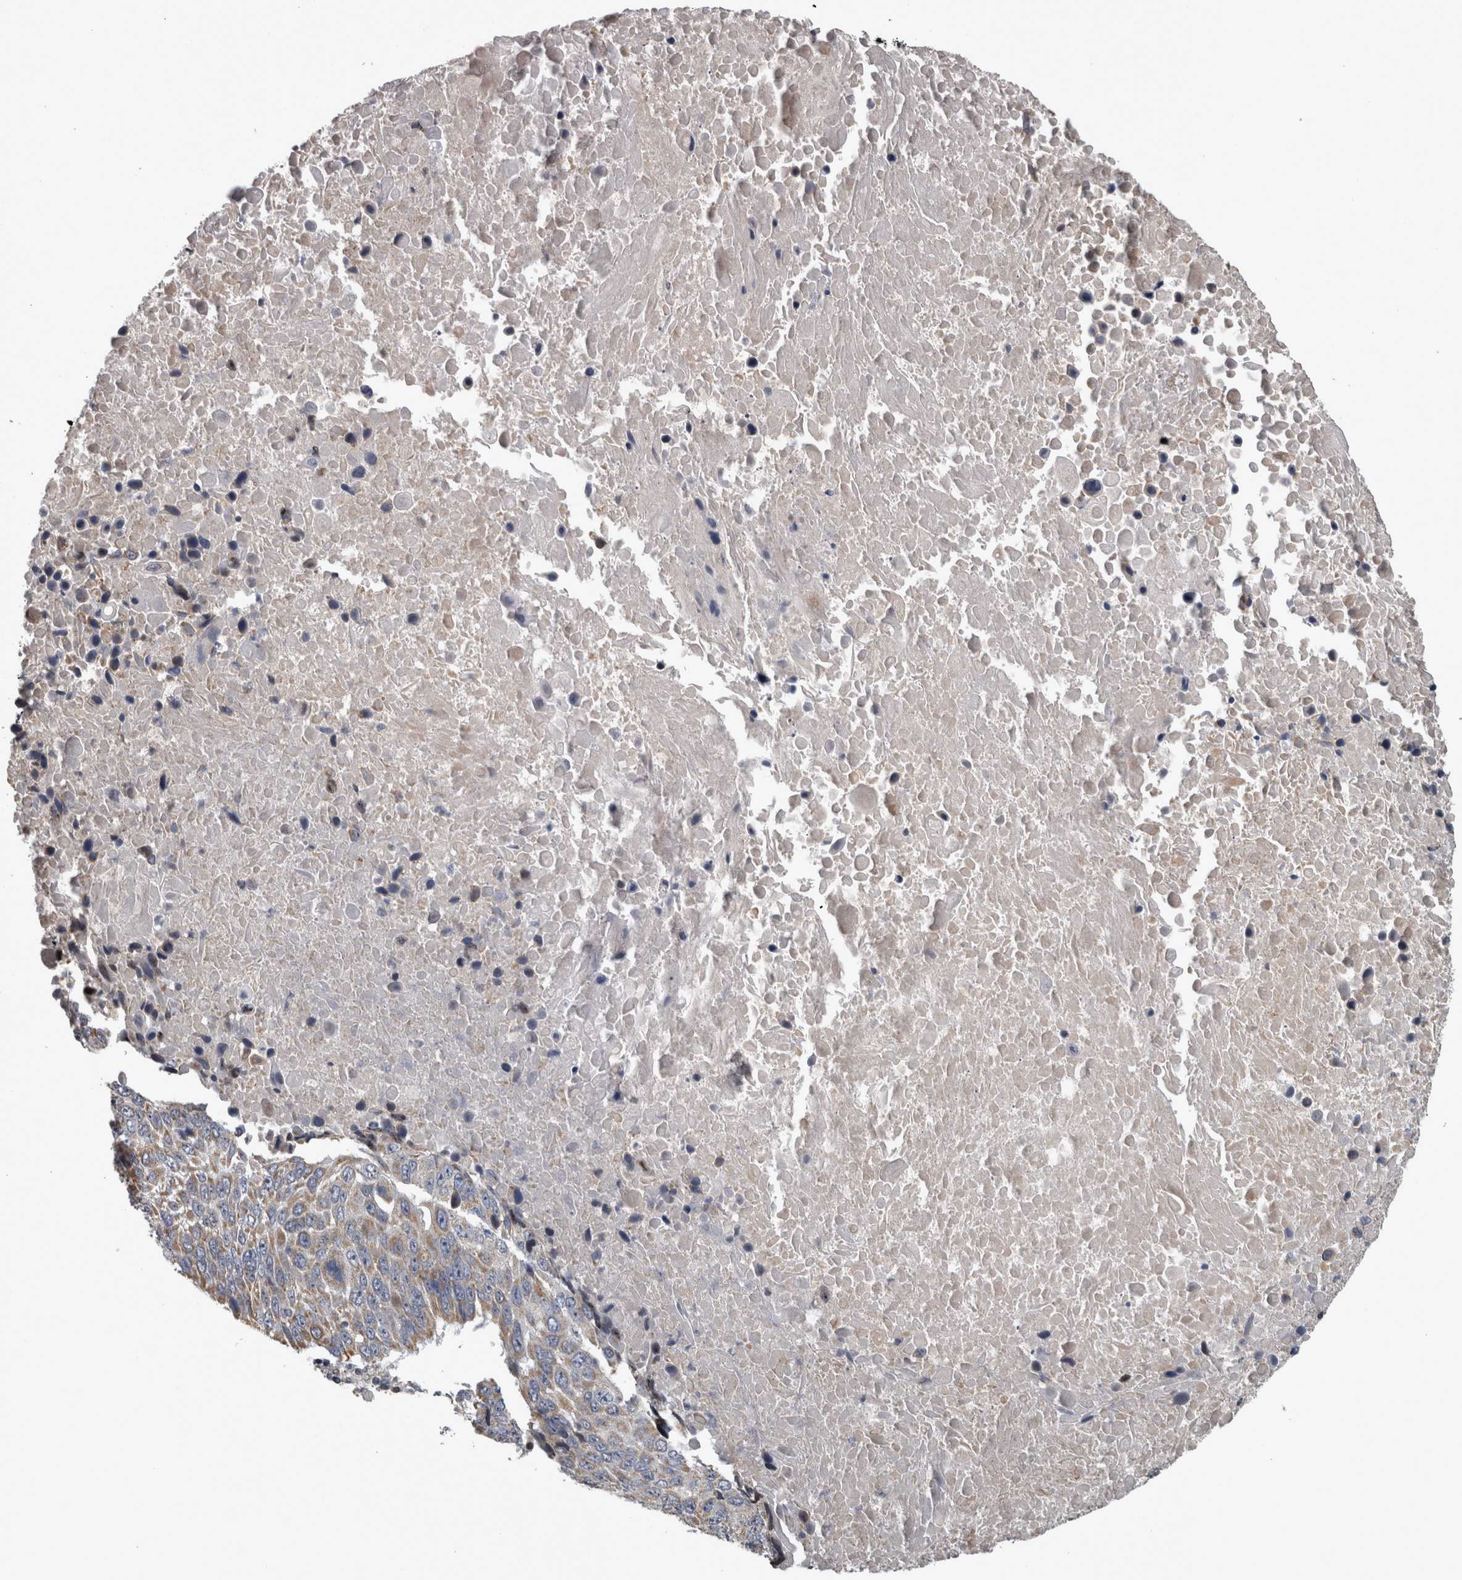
{"staining": {"intensity": "moderate", "quantity": "25%-75%", "location": "cytoplasmic/membranous"}, "tissue": "lung cancer", "cell_type": "Tumor cells", "image_type": "cancer", "snomed": [{"axis": "morphology", "description": "Squamous cell carcinoma, NOS"}, {"axis": "topography", "description": "Lung"}], "caption": "A medium amount of moderate cytoplasmic/membranous positivity is appreciated in approximately 25%-75% of tumor cells in squamous cell carcinoma (lung) tissue.", "gene": "DBT", "patient": {"sex": "male", "age": 66}}